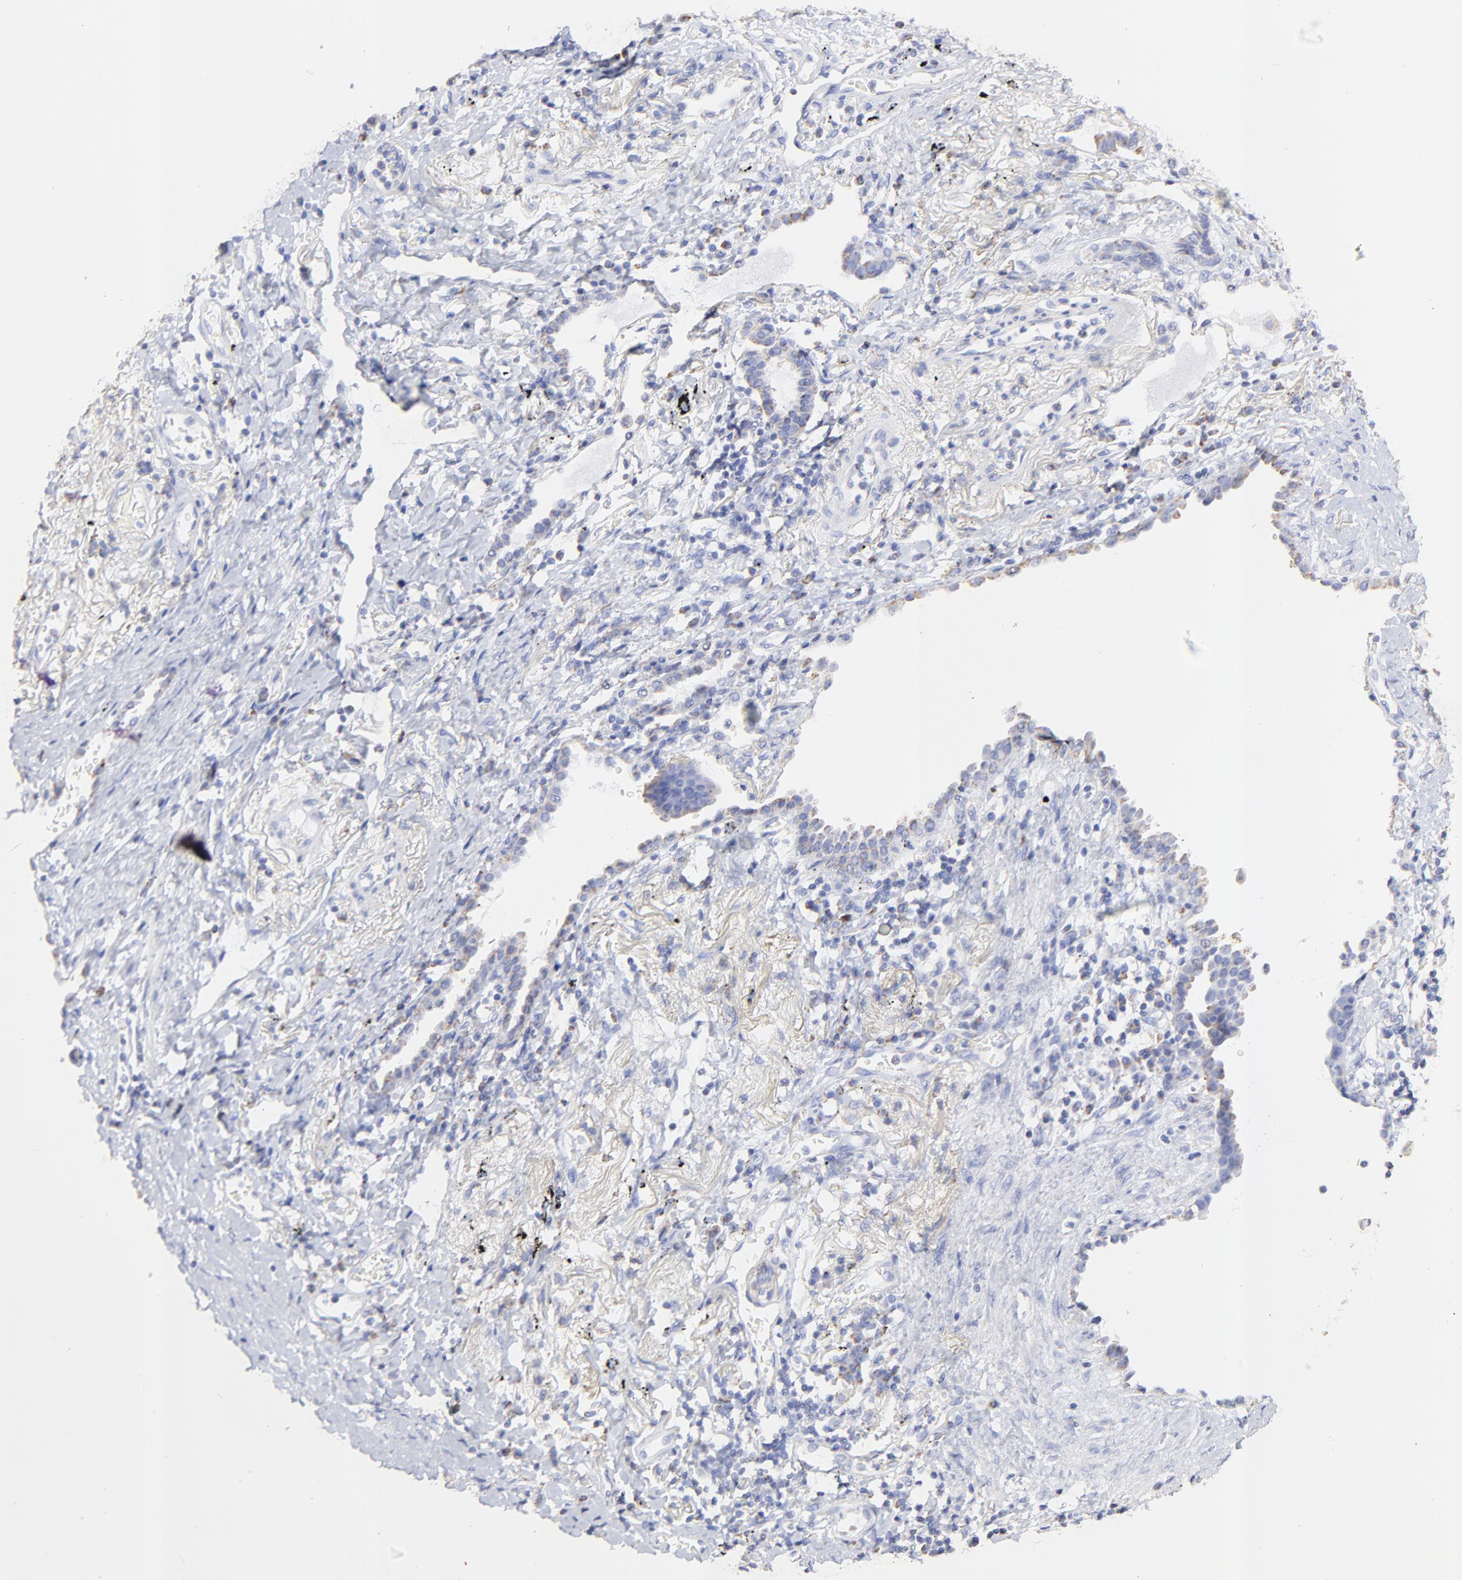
{"staining": {"intensity": "moderate", "quantity": ">75%", "location": "cytoplasmic/membranous"}, "tissue": "lung cancer", "cell_type": "Tumor cells", "image_type": "cancer", "snomed": [{"axis": "morphology", "description": "Adenocarcinoma, NOS"}, {"axis": "topography", "description": "Lung"}], "caption": "This is a photomicrograph of immunohistochemistry staining of adenocarcinoma (lung), which shows moderate expression in the cytoplasmic/membranous of tumor cells.", "gene": "COX4I1", "patient": {"sex": "female", "age": 64}}